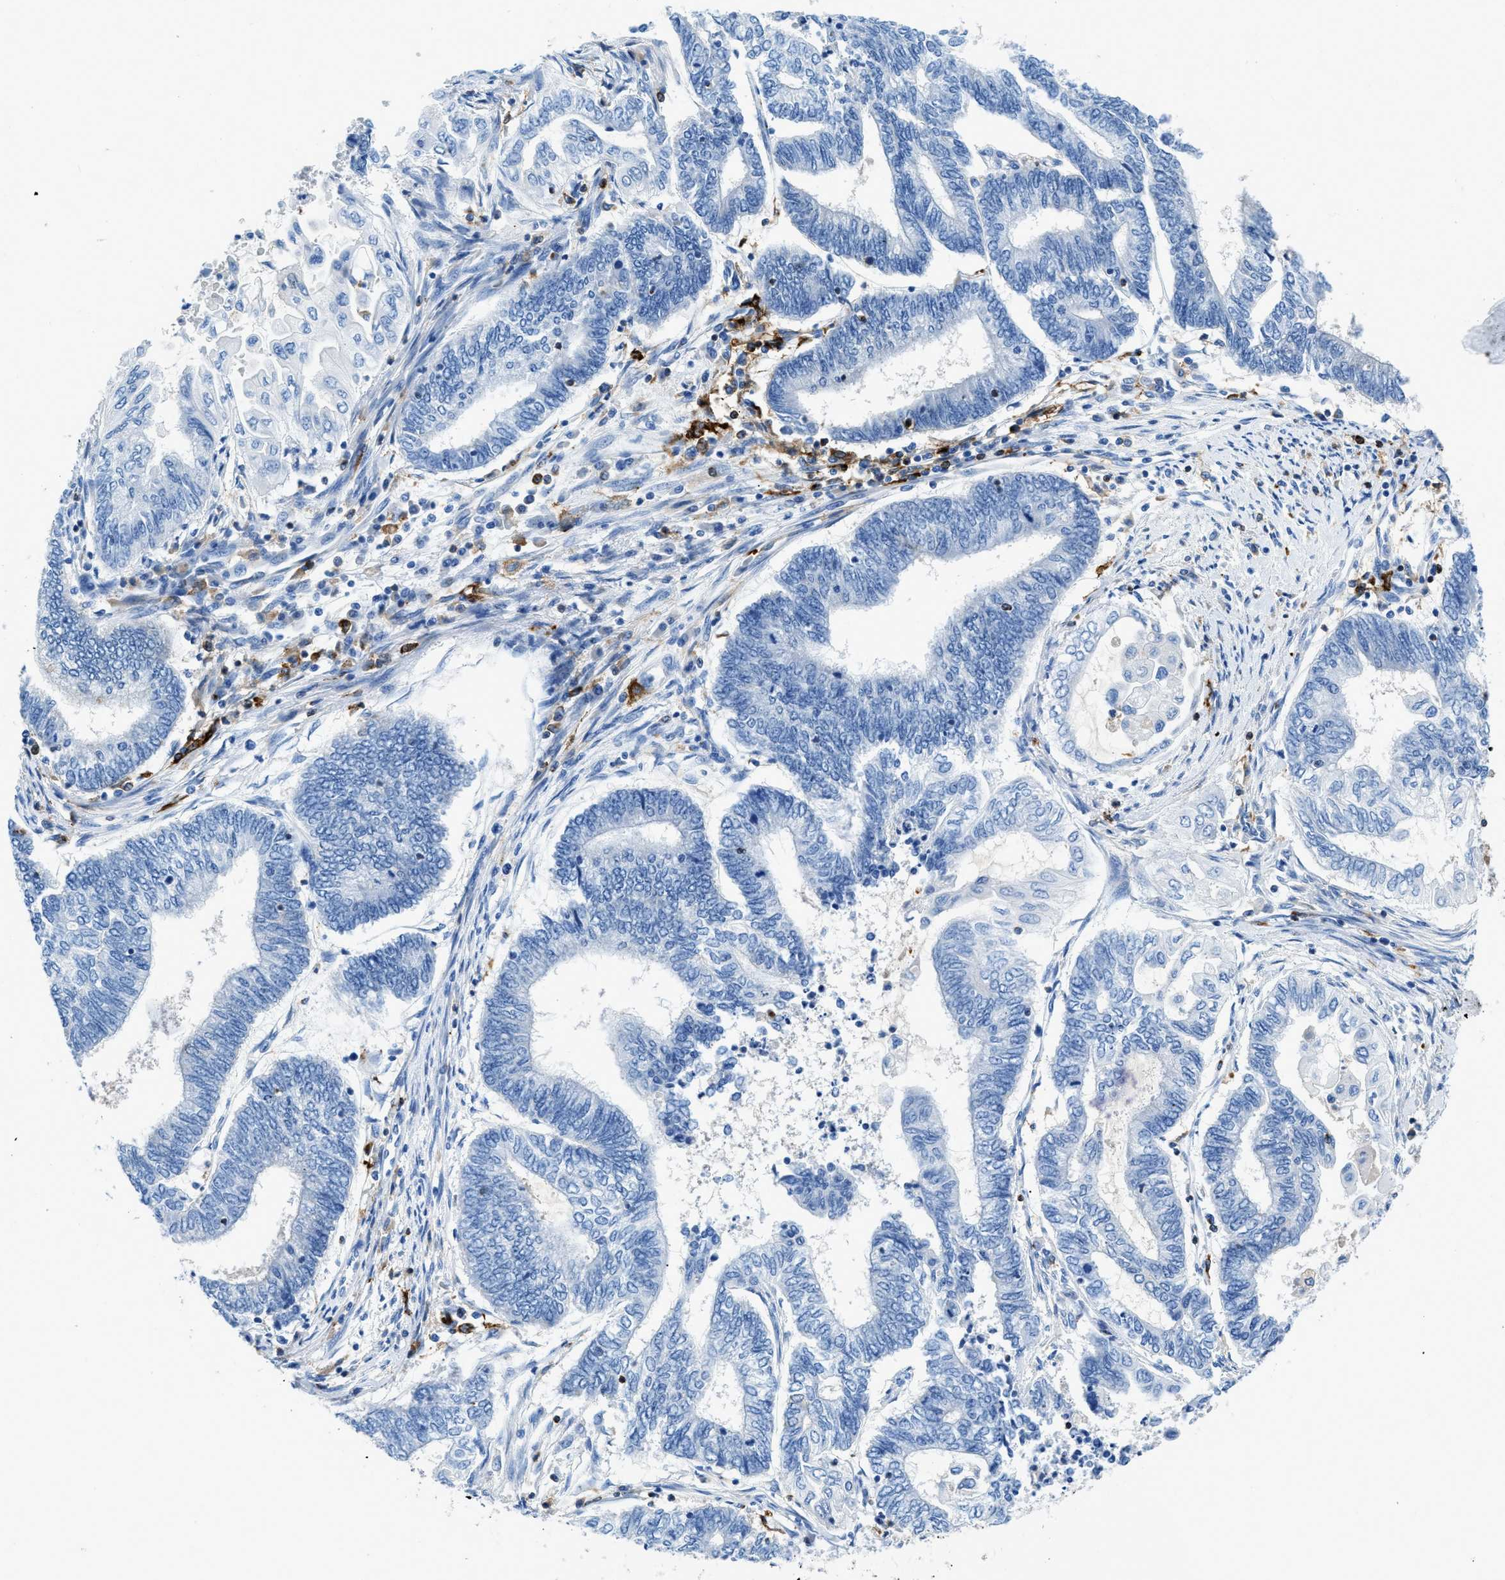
{"staining": {"intensity": "negative", "quantity": "none", "location": "none"}, "tissue": "endometrial cancer", "cell_type": "Tumor cells", "image_type": "cancer", "snomed": [{"axis": "morphology", "description": "Adenocarcinoma, NOS"}, {"axis": "topography", "description": "Uterus"}, {"axis": "topography", "description": "Endometrium"}], "caption": "A micrograph of endometrial adenocarcinoma stained for a protein shows no brown staining in tumor cells.", "gene": "CD226", "patient": {"sex": "female", "age": 70}}